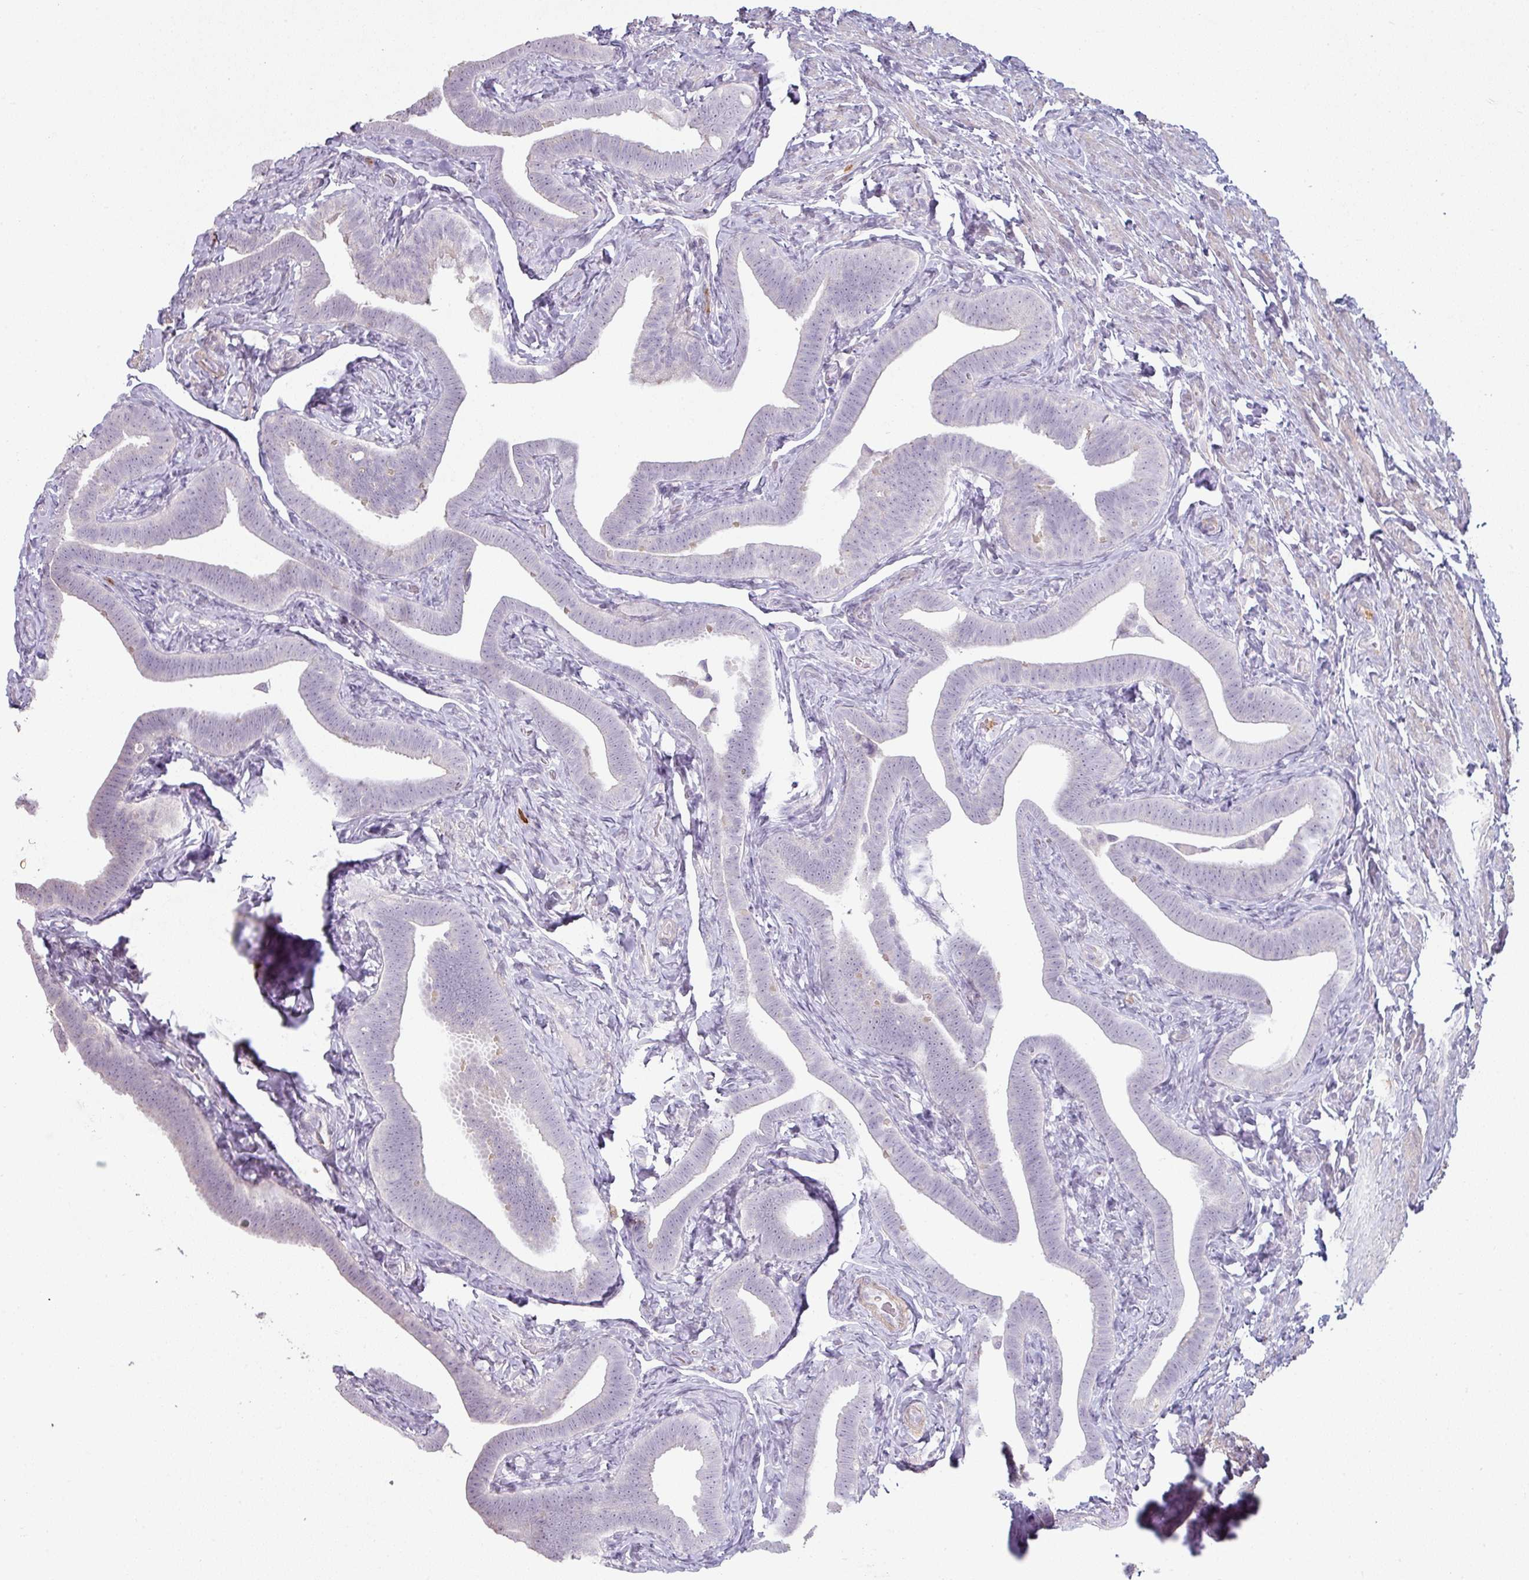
{"staining": {"intensity": "weak", "quantity": "25%-75%", "location": "cytoplasmic/membranous"}, "tissue": "fallopian tube", "cell_type": "Glandular cells", "image_type": "normal", "snomed": [{"axis": "morphology", "description": "Normal tissue, NOS"}, {"axis": "topography", "description": "Fallopian tube"}], "caption": "About 25%-75% of glandular cells in benign human fallopian tube reveal weak cytoplasmic/membranous protein staining as visualized by brown immunohistochemical staining.", "gene": "MAGEC3", "patient": {"sex": "female", "age": 69}}